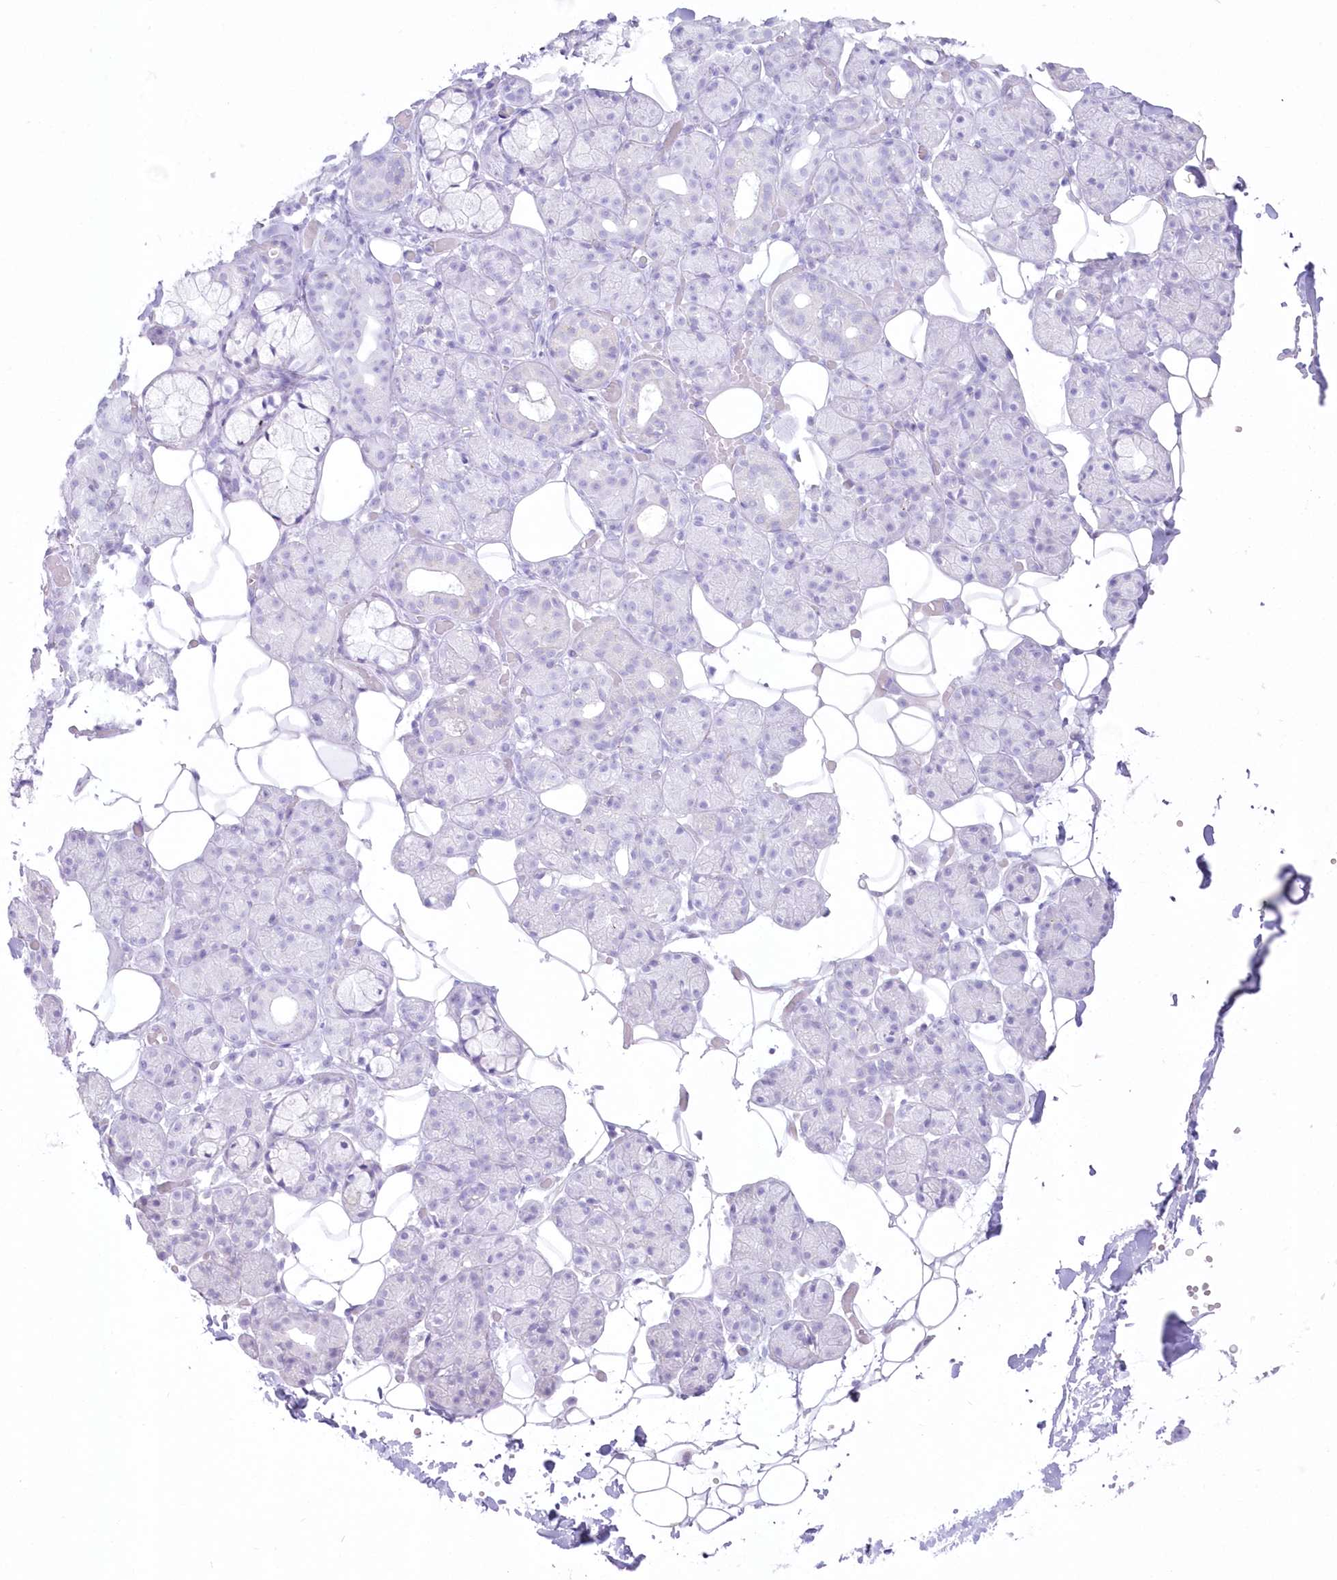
{"staining": {"intensity": "negative", "quantity": "none", "location": "none"}, "tissue": "salivary gland", "cell_type": "Glandular cells", "image_type": "normal", "snomed": [{"axis": "morphology", "description": "Normal tissue, NOS"}, {"axis": "topography", "description": "Salivary gland"}], "caption": "Glandular cells show no significant protein positivity in normal salivary gland.", "gene": "ZNF843", "patient": {"sex": "male", "age": 63}}